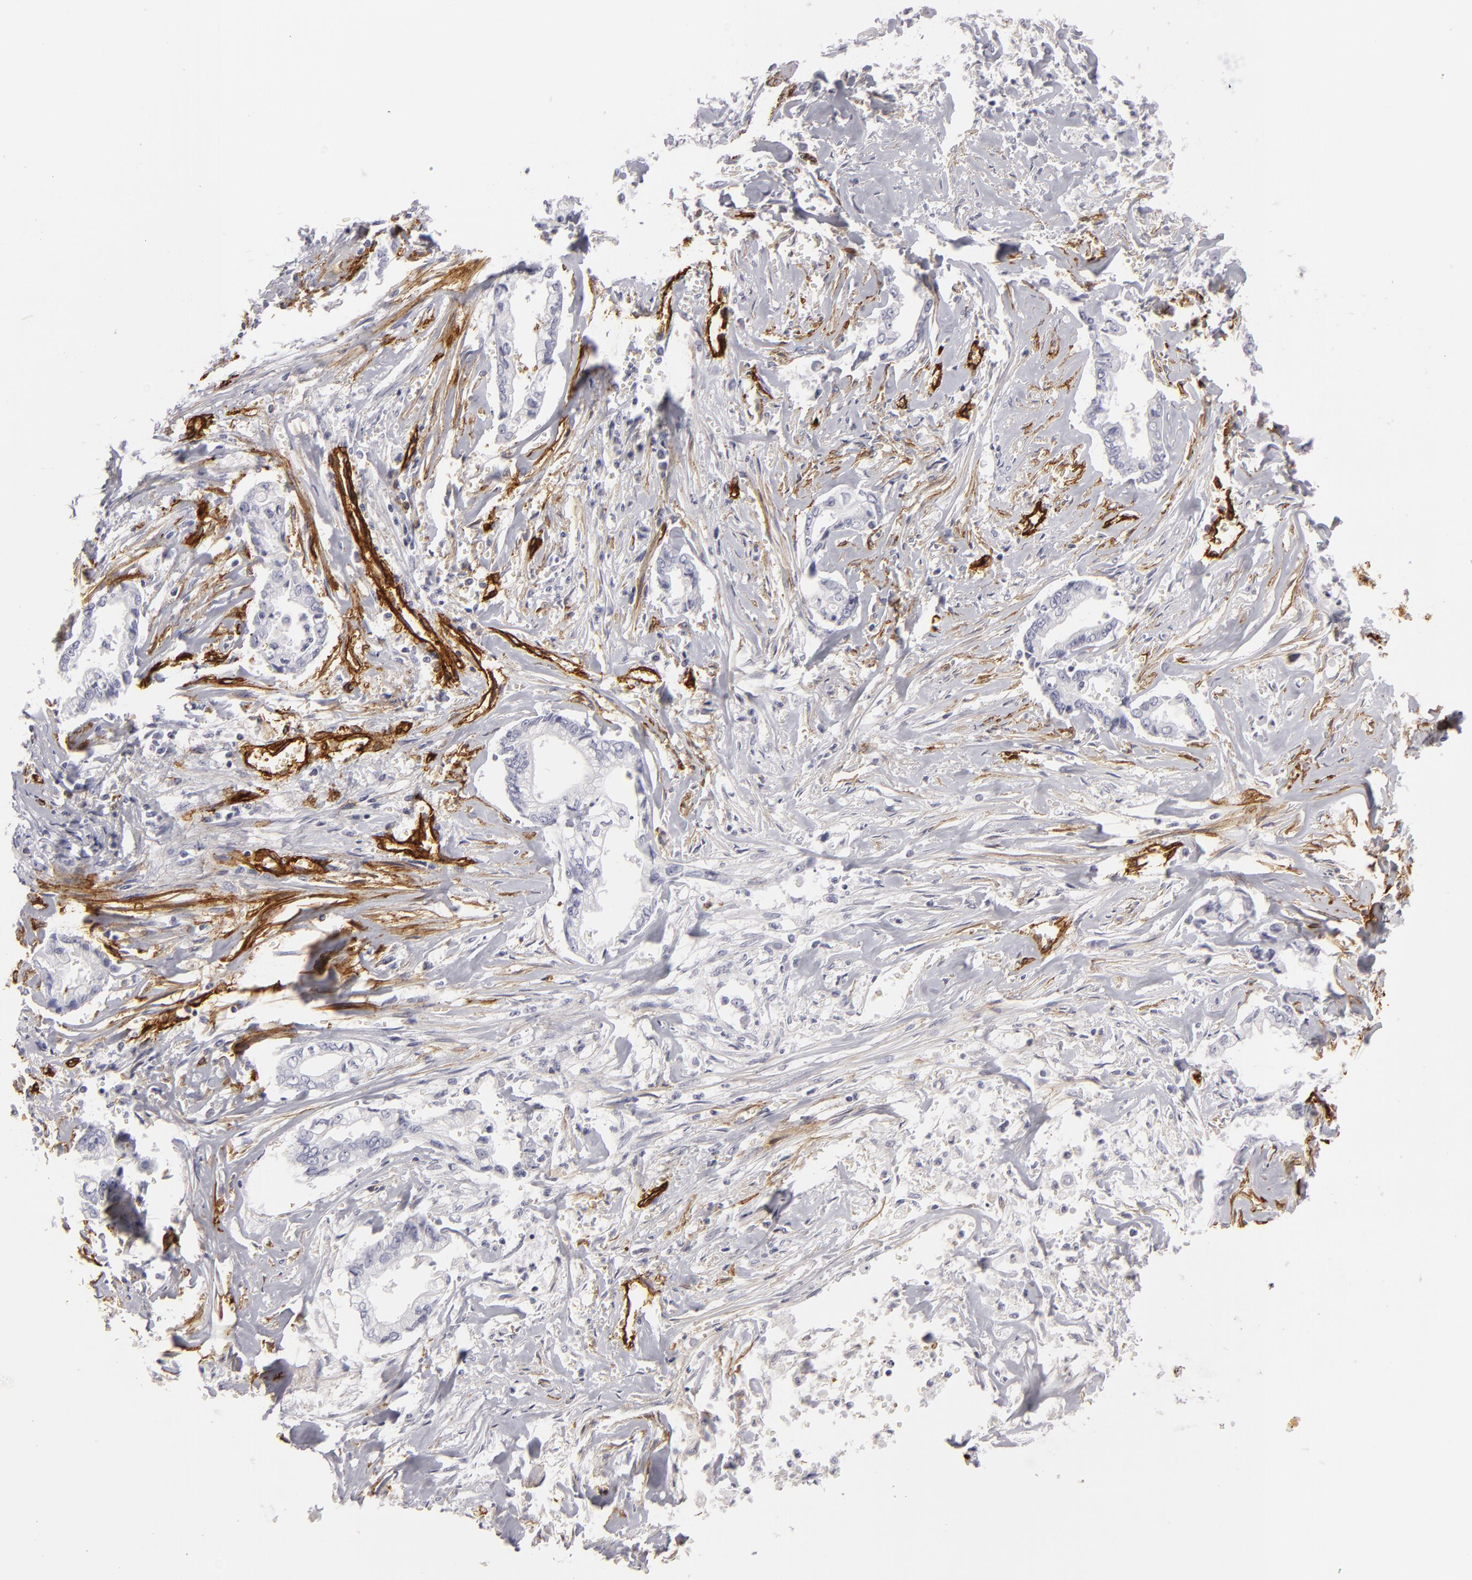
{"staining": {"intensity": "negative", "quantity": "none", "location": "none"}, "tissue": "liver cancer", "cell_type": "Tumor cells", "image_type": "cancer", "snomed": [{"axis": "morphology", "description": "Cholangiocarcinoma"}, {"axis": "topography", "description": "Liver"}], "caption": "The micrograph reveals no staining of tumor cells in cholangiocarcinoma (liver).", "gene": "MCAM", "patient": {"sex": "male", "age": 57}}